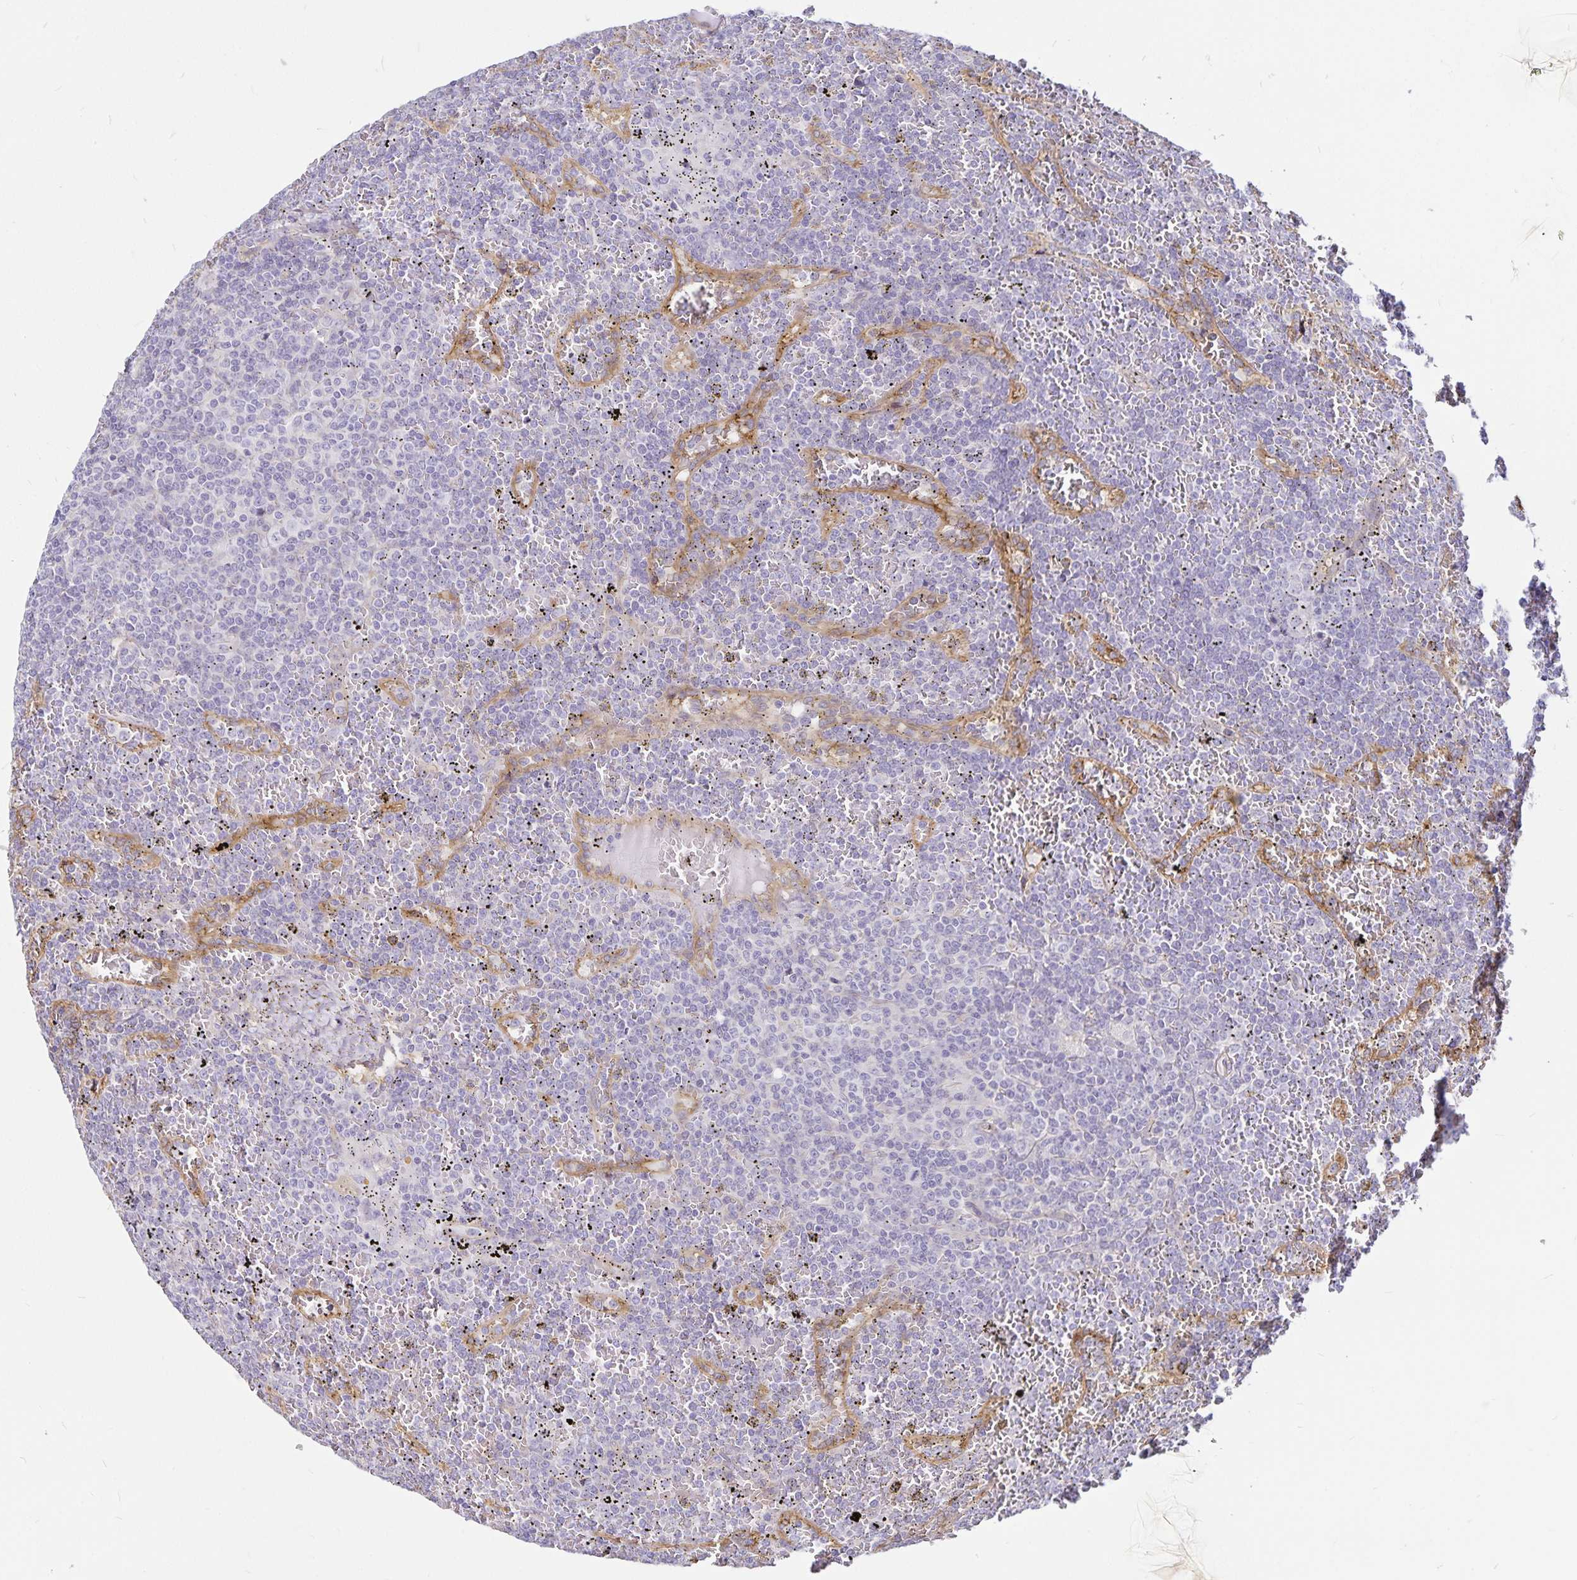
{"staining": {"intensity": "negative", "quantity": "none", "location": "none"}, "tissue": "lymphoma", "cell_type": "Tumor cells", "image_type": "cancer", "snomed": [{"axis": "morphology", "description": "Malignant lymphoma, non-Hodgkin's type, Low grade"}, {"axis": "topography", "description": "Spleen"}], "caption": "Protein analysis of malignant lymphoma, non-Hodgkin's type (low-grade) displays no significant positivity in tumor cells.", "gene": "GNG12", "patient": {"sex": "female", "age": 19}}